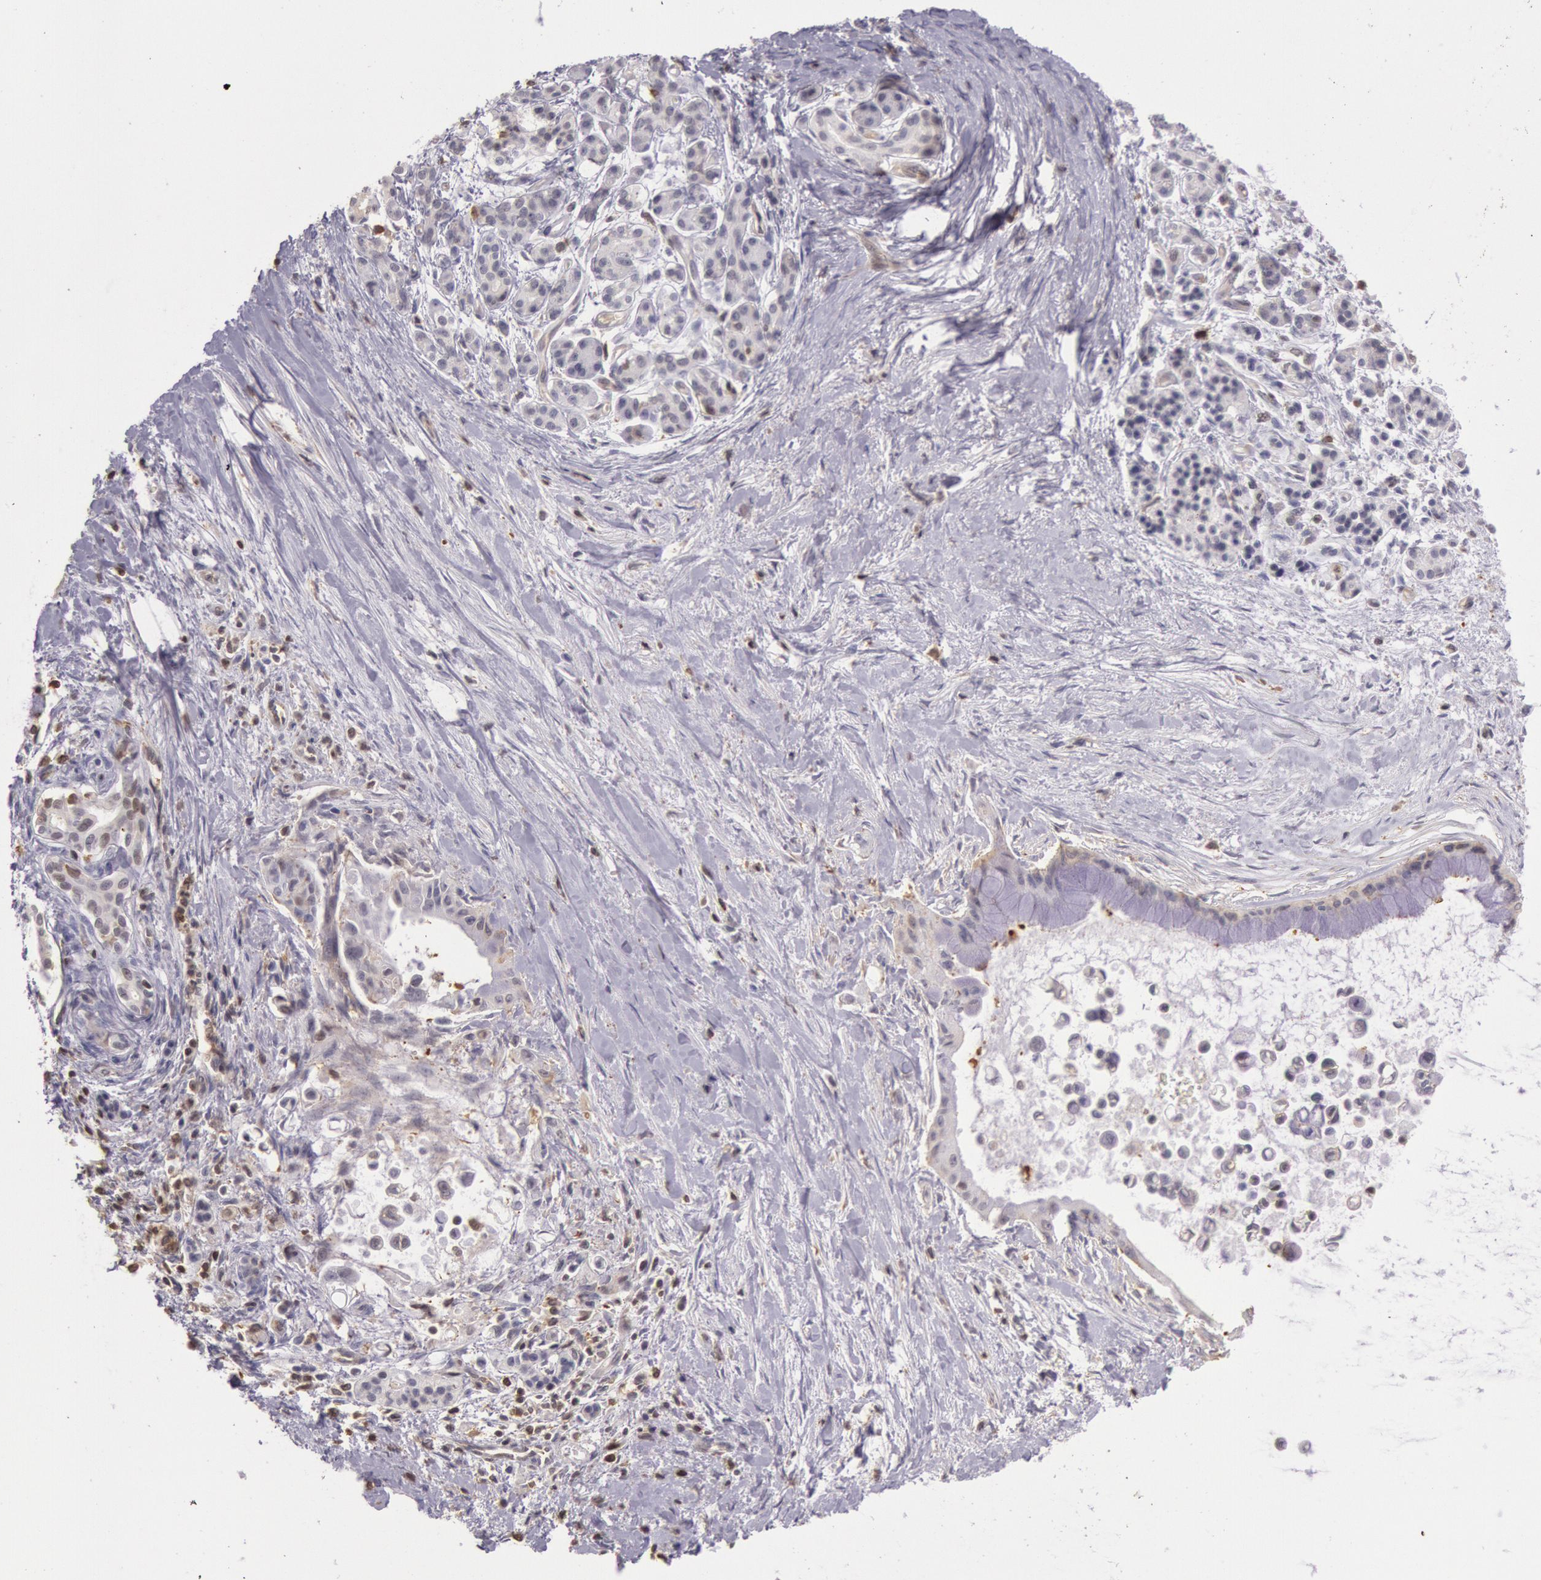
{"staining": {"intensity": "moderate", "quantity": "<25%", "location": "cytoplasmic/membranous"}, "tissue": "pancreatic cancer", "cell_type": "Tumor cells", "image_type": "cancer", "snomed": [{"axis": "morphology", "description": "Adenocarcinoma, NOS"}, {"axis": "topography", "description": "Pancreas"}], "caption": "The photomicrograph shows a brown stain indicating the presence of a protein in the cytoplasmic/membranous of tumor cells in pancreatic adenocarcinoma.", "gene": "HIF1A", "patient": {"sex": "male", "age": 59}}